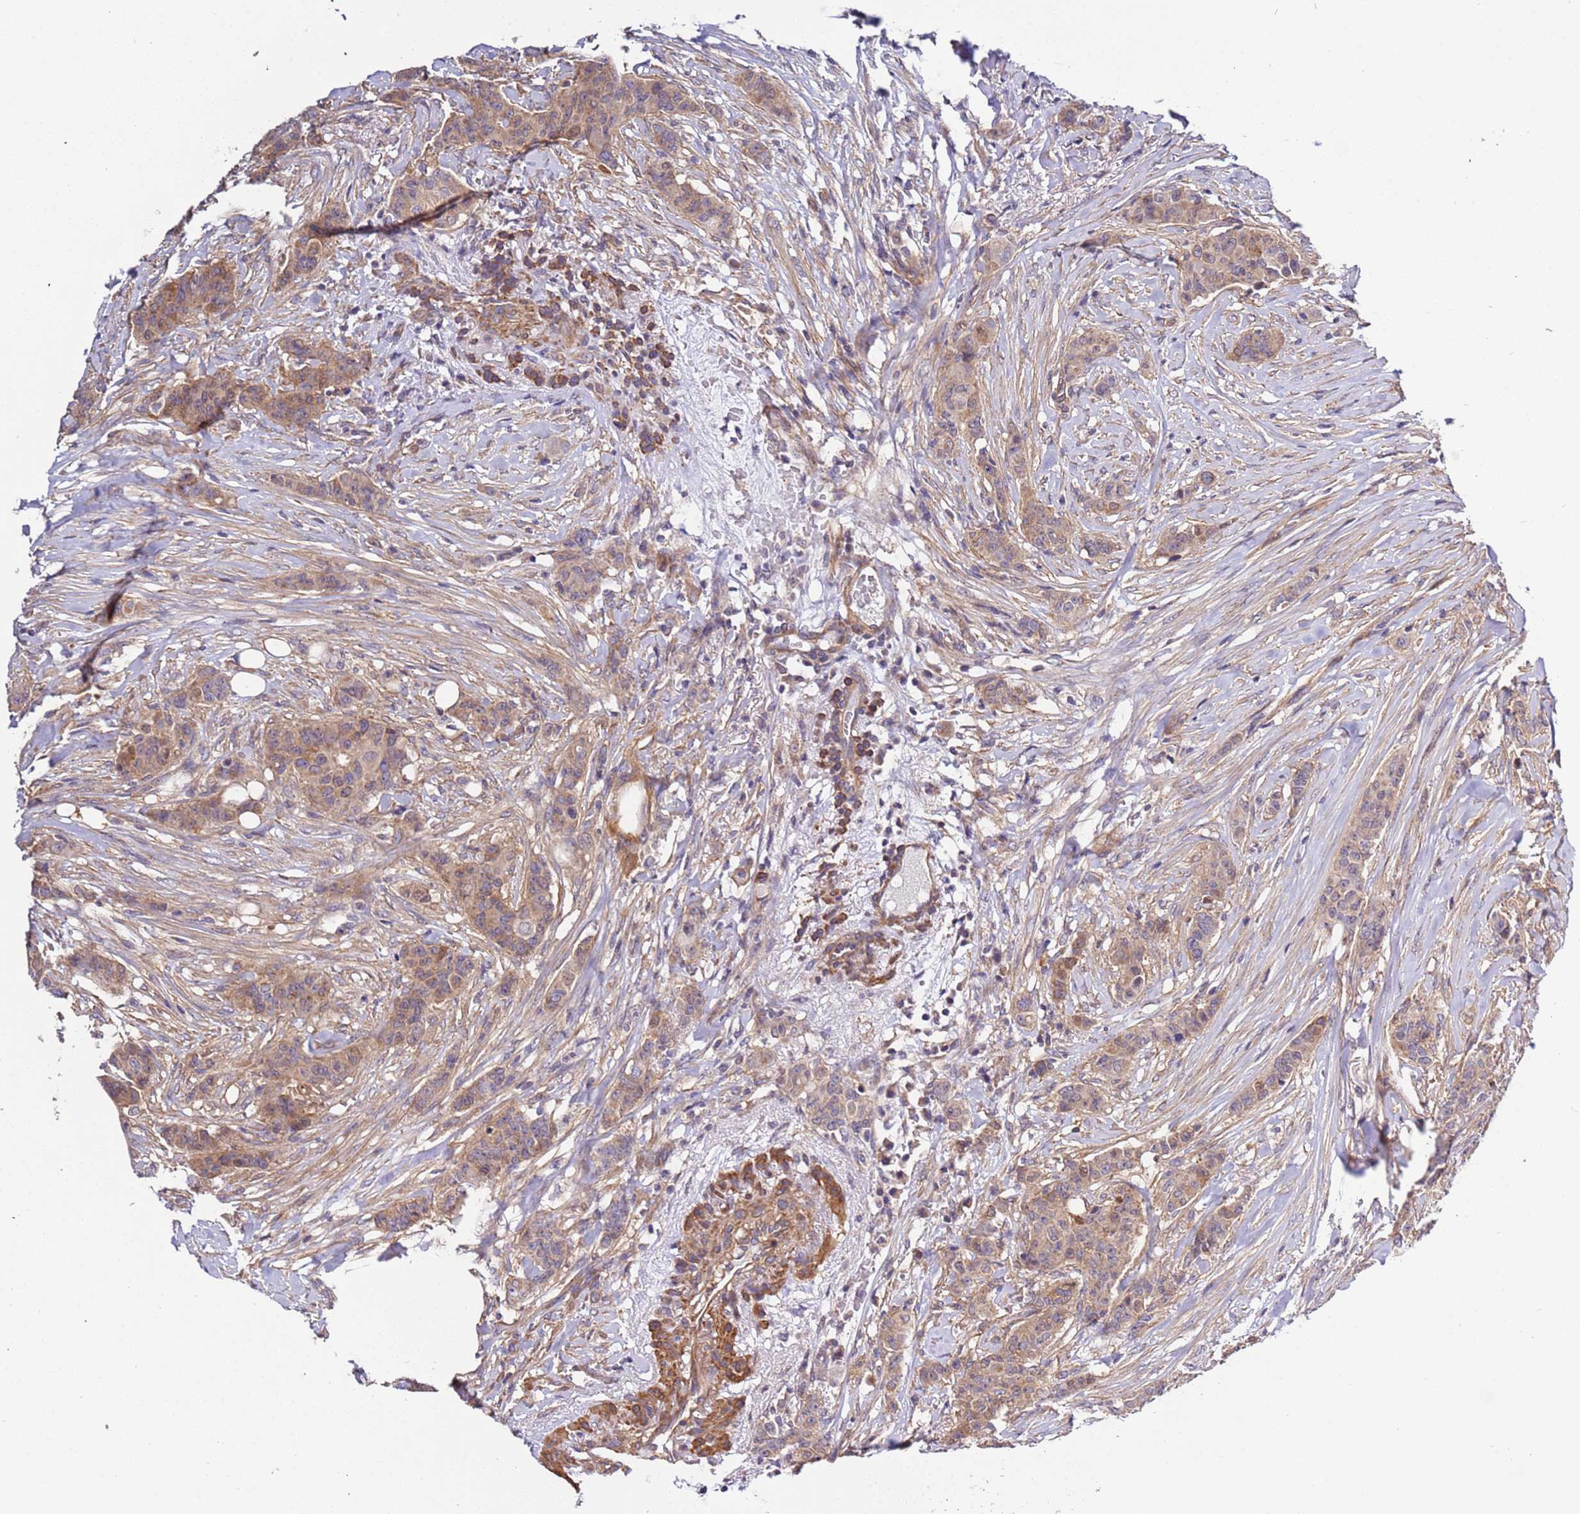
{"staining": {"intensity": "weak", "quantity": ">75%", "location": "cytoplasmic/membranous"}, "tissue": "breast cancer", "cell_type": "Tumor cells", "image_type": "cancer", "snomed": [{"axis": "morphology", "description": "Duct carcinoma"}, {"axis": "topography", "description": "Breast"}], "caption": "Human breast invasive ductal carcinoma stained with a protein marker shows weak staining in tumor cells.", "gene": "LAMB4", "patient": {"sex": "female", "age": 40}}